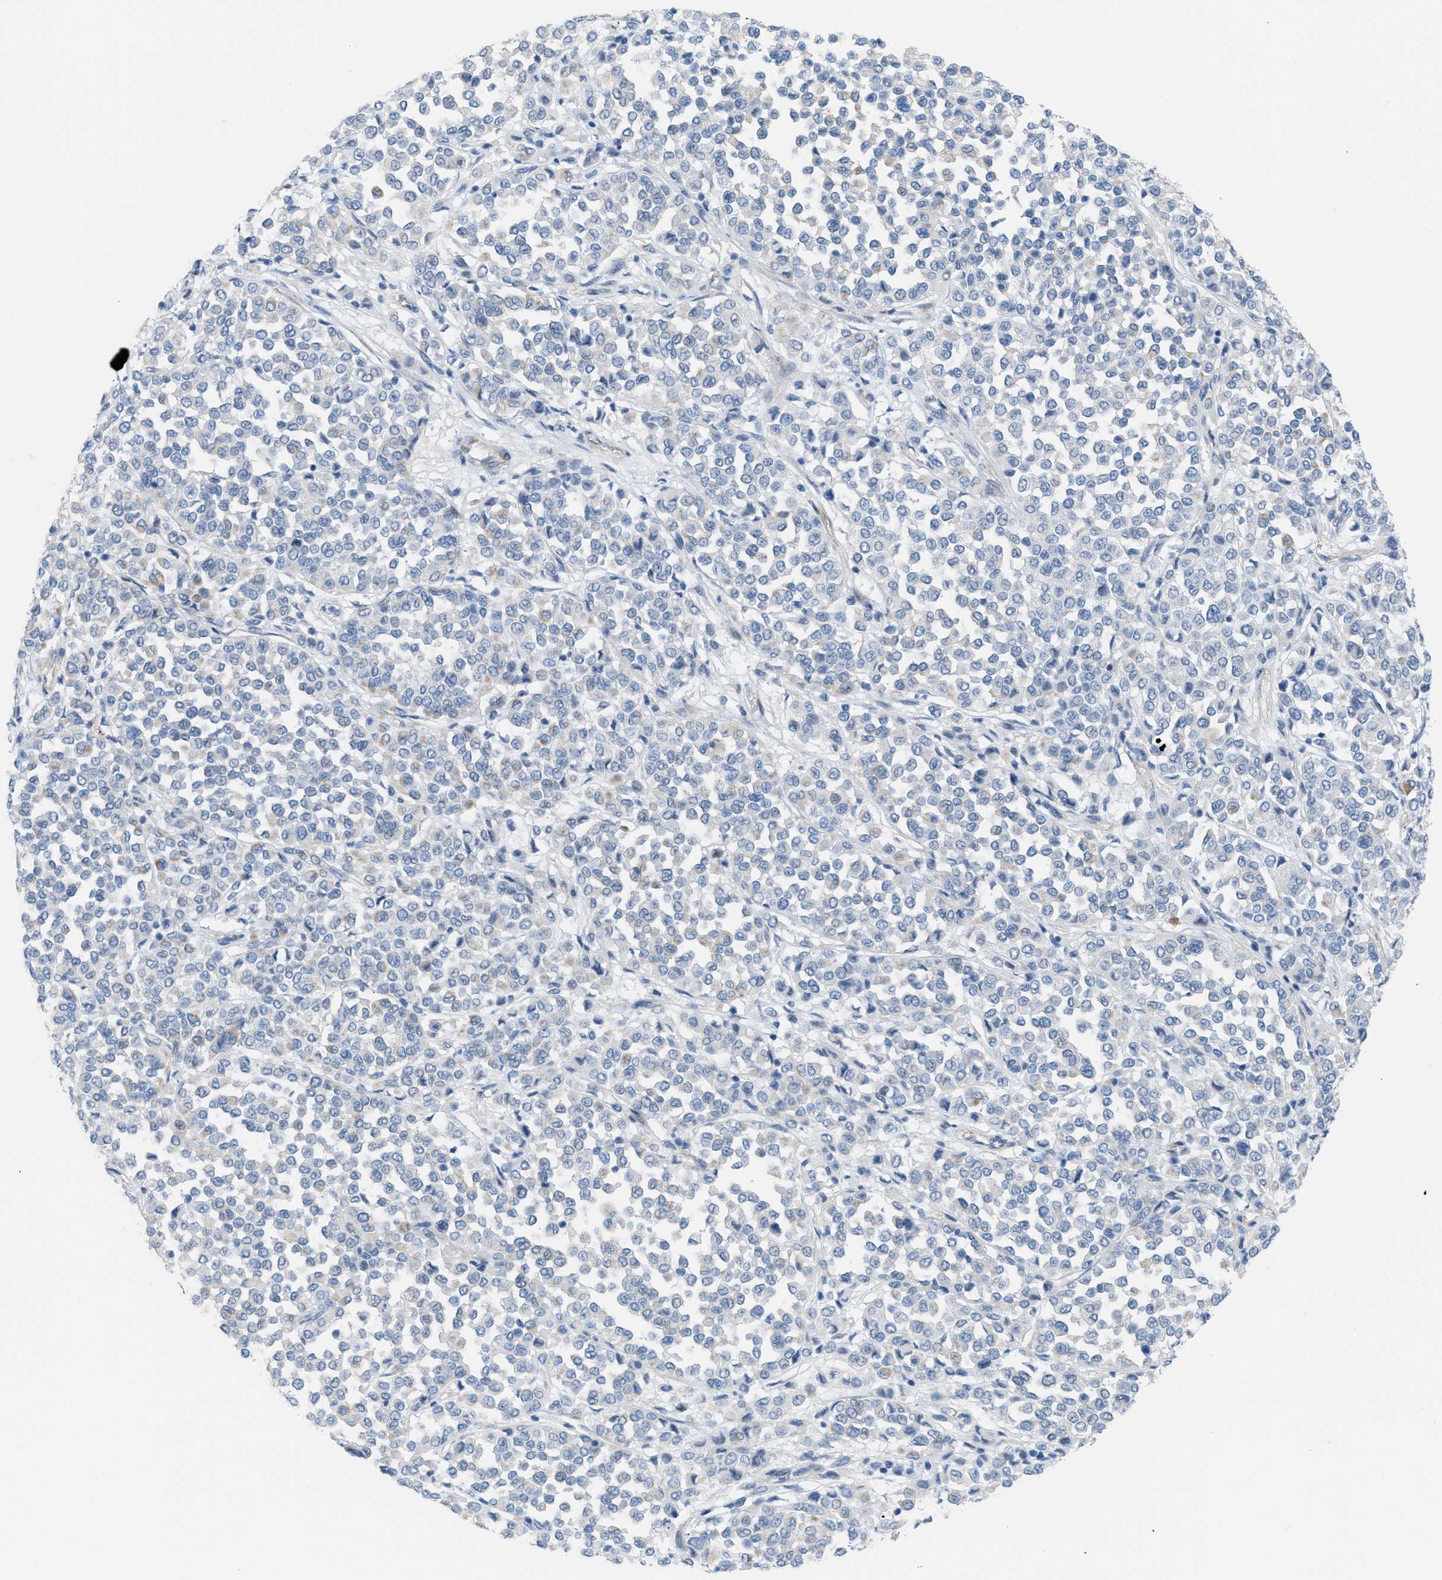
{"staining": {"intensity": "negative", "quantity": "none", "location": "none"}, "tissue": "melanoma", "cell_type": "Tumor cells", "image_type": "cancer", "snomed": [{"axis": "morphology", "description": "Malignant melanoma, Metastatic site"}, {"axis": "topography", "description": "Pancreas"}], "caption": "Protein analysis of melanoma reveals no significant expression in tumor cells.", "gene": "SLC12A1", "patient": {"sex": "female", "age": 30}}